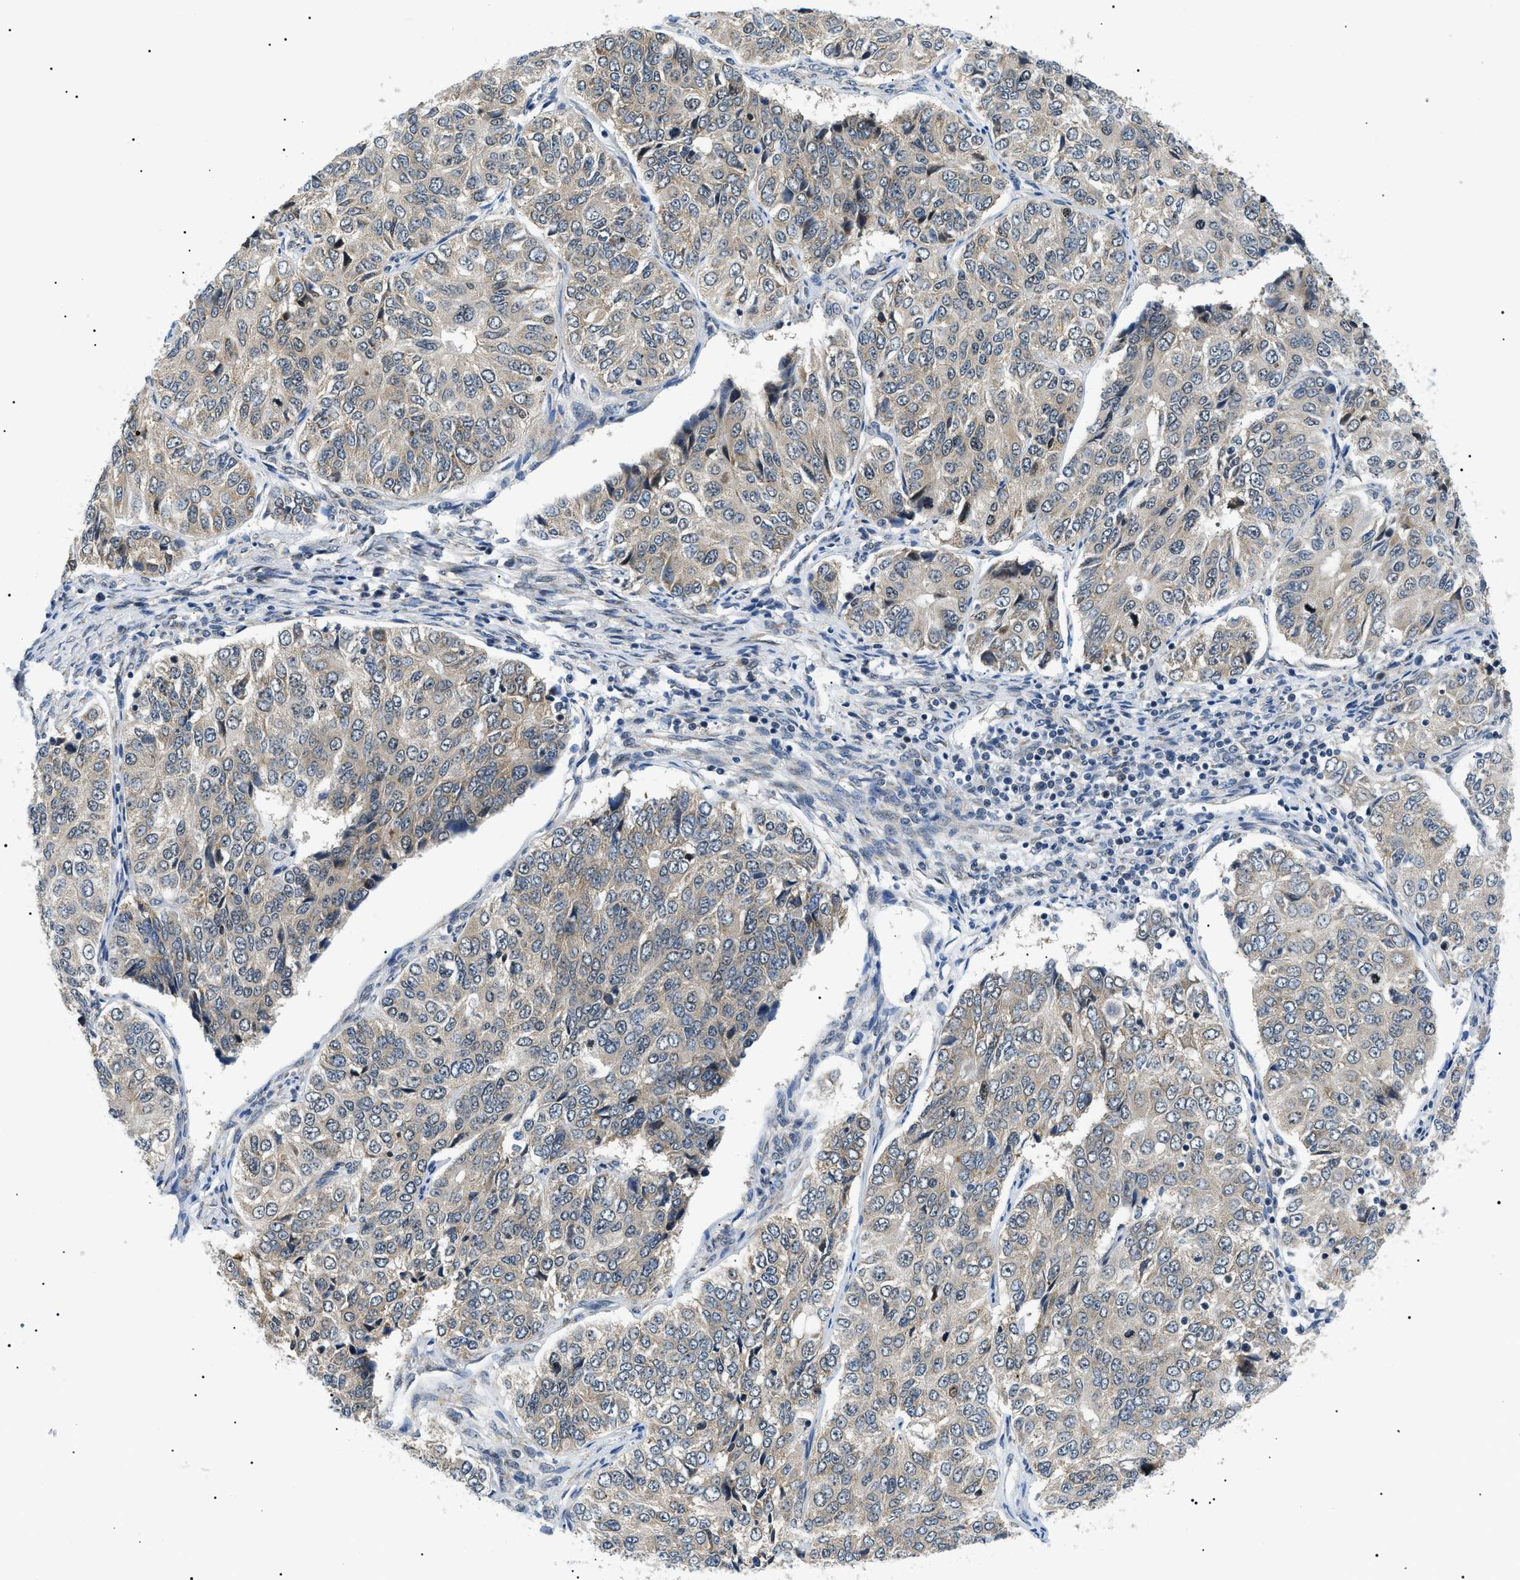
{"staining": {"intensity": "moderate", "quantity": ">75%", "location": "cytoplasmic/membranous"}, "tissue": "ovarian cancer", "cell_type": "Tumor cells", "image_type": "cancer", "snomed": [{"axis": "morphology", "description": "Carcinoma, endometroid"}, {"axis": "topography", "description": "Ovary"}], "caption": "Moderate cytoplasmic/membranous positivity is identified in about >75% of tumor cells in endometroid carcinoma (ovarian).", "gene": "CWC25", "patient": {"sex": "female", "age": 51}}